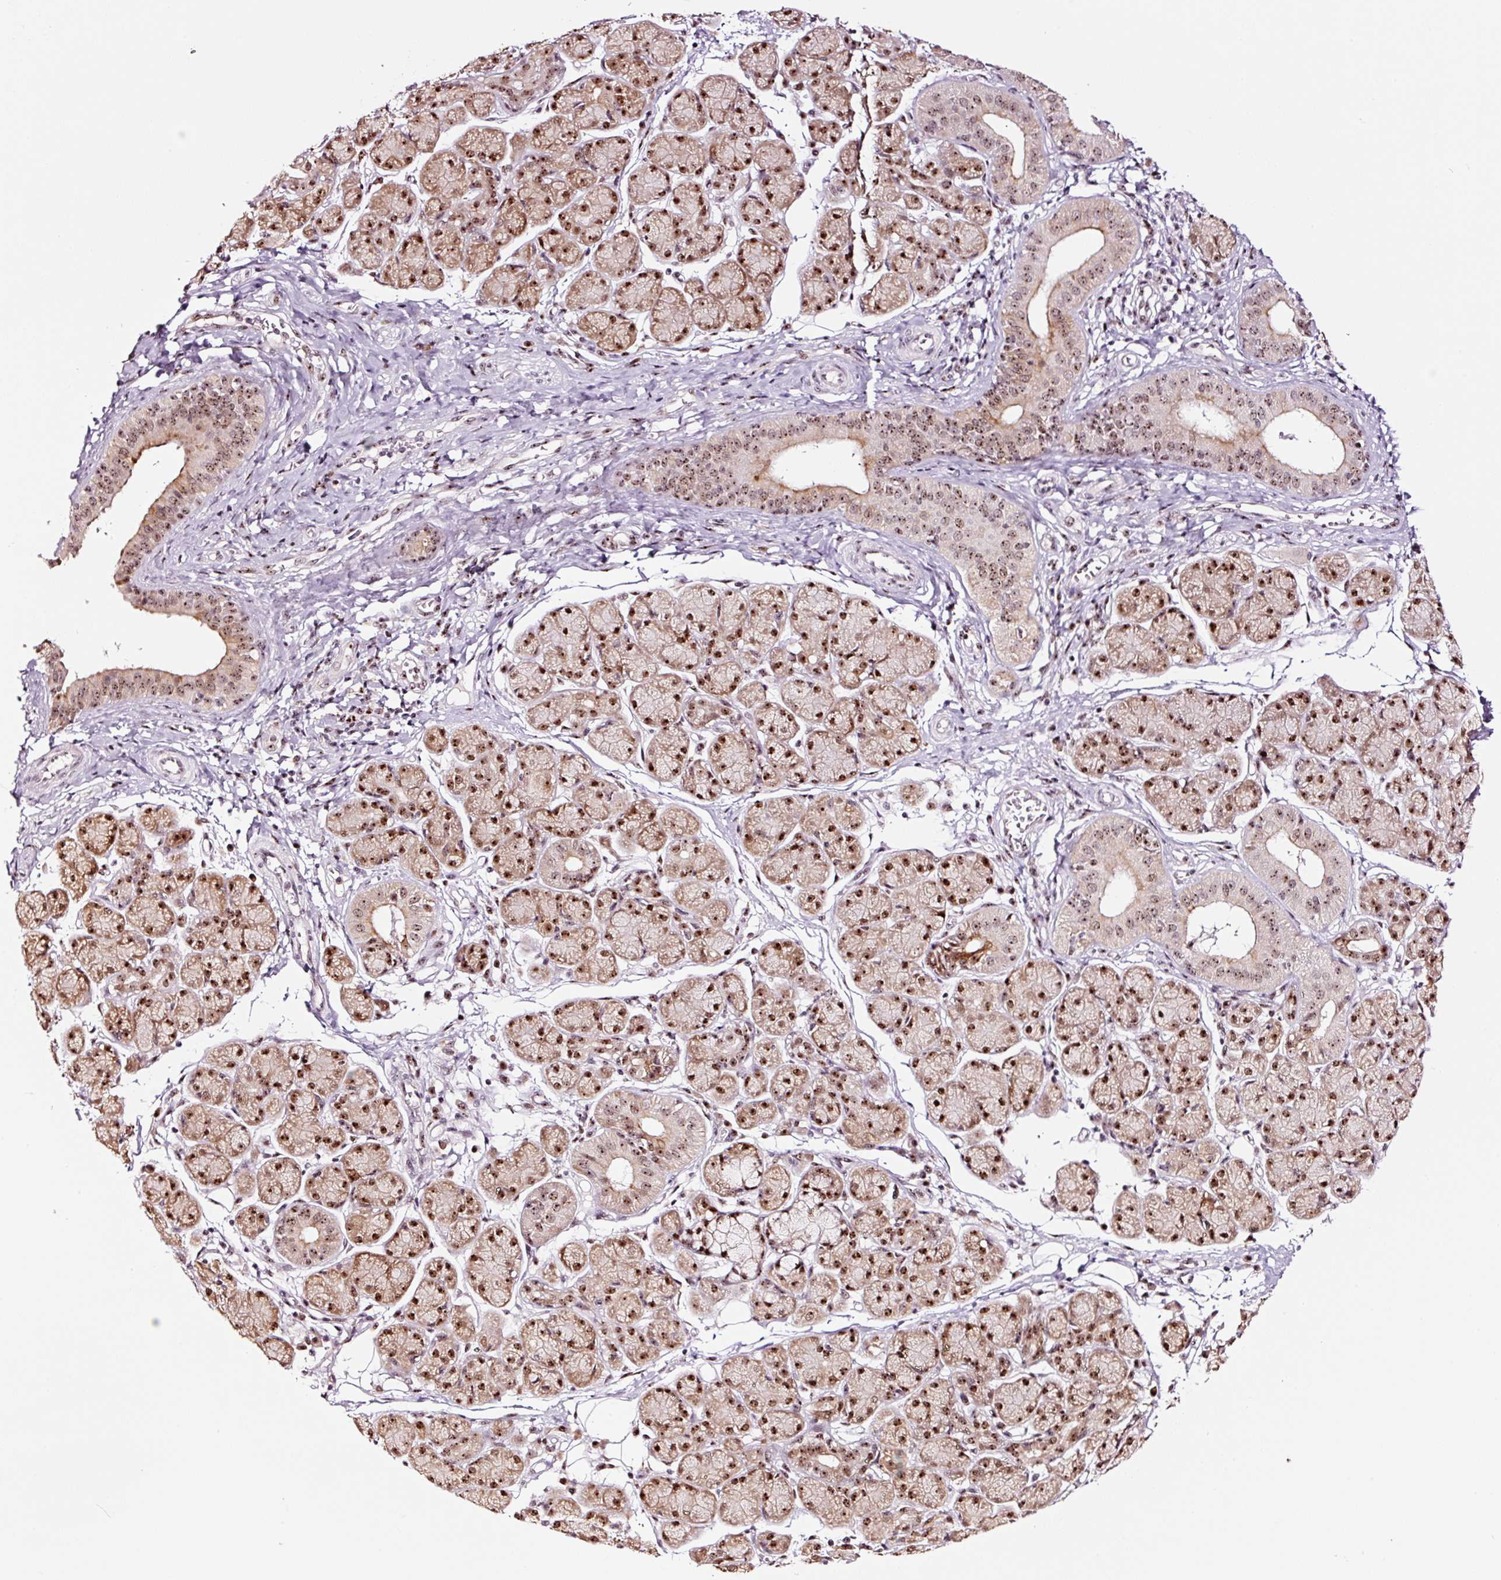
{"staining": {"intensity": "moderate", "quantity": ">75%", "location": "cytoplasmic/membranous,nuclear"}, "tissue": "salivary gland", "cell_type": "Glandular cells", "image_type": "normal", "snomed": [{"axis": "morphology", "description": "Normal tissue, NOS"}, {"axis": "morphology", "description": "Inflammation, NOS"}, {"axis": "topography", "description": "Lymph node"}, {"axis": "topography", "description": "Salivary gland"}], "caption": "About >75% of glandular cells in normal salivary gland show moderate cytoplasmic/membranous,nuclear protein positivity as visualized by brown immunohistochemical staining.", "gene": "GNL3", "patient": {"sex": "male", "age": 3}}